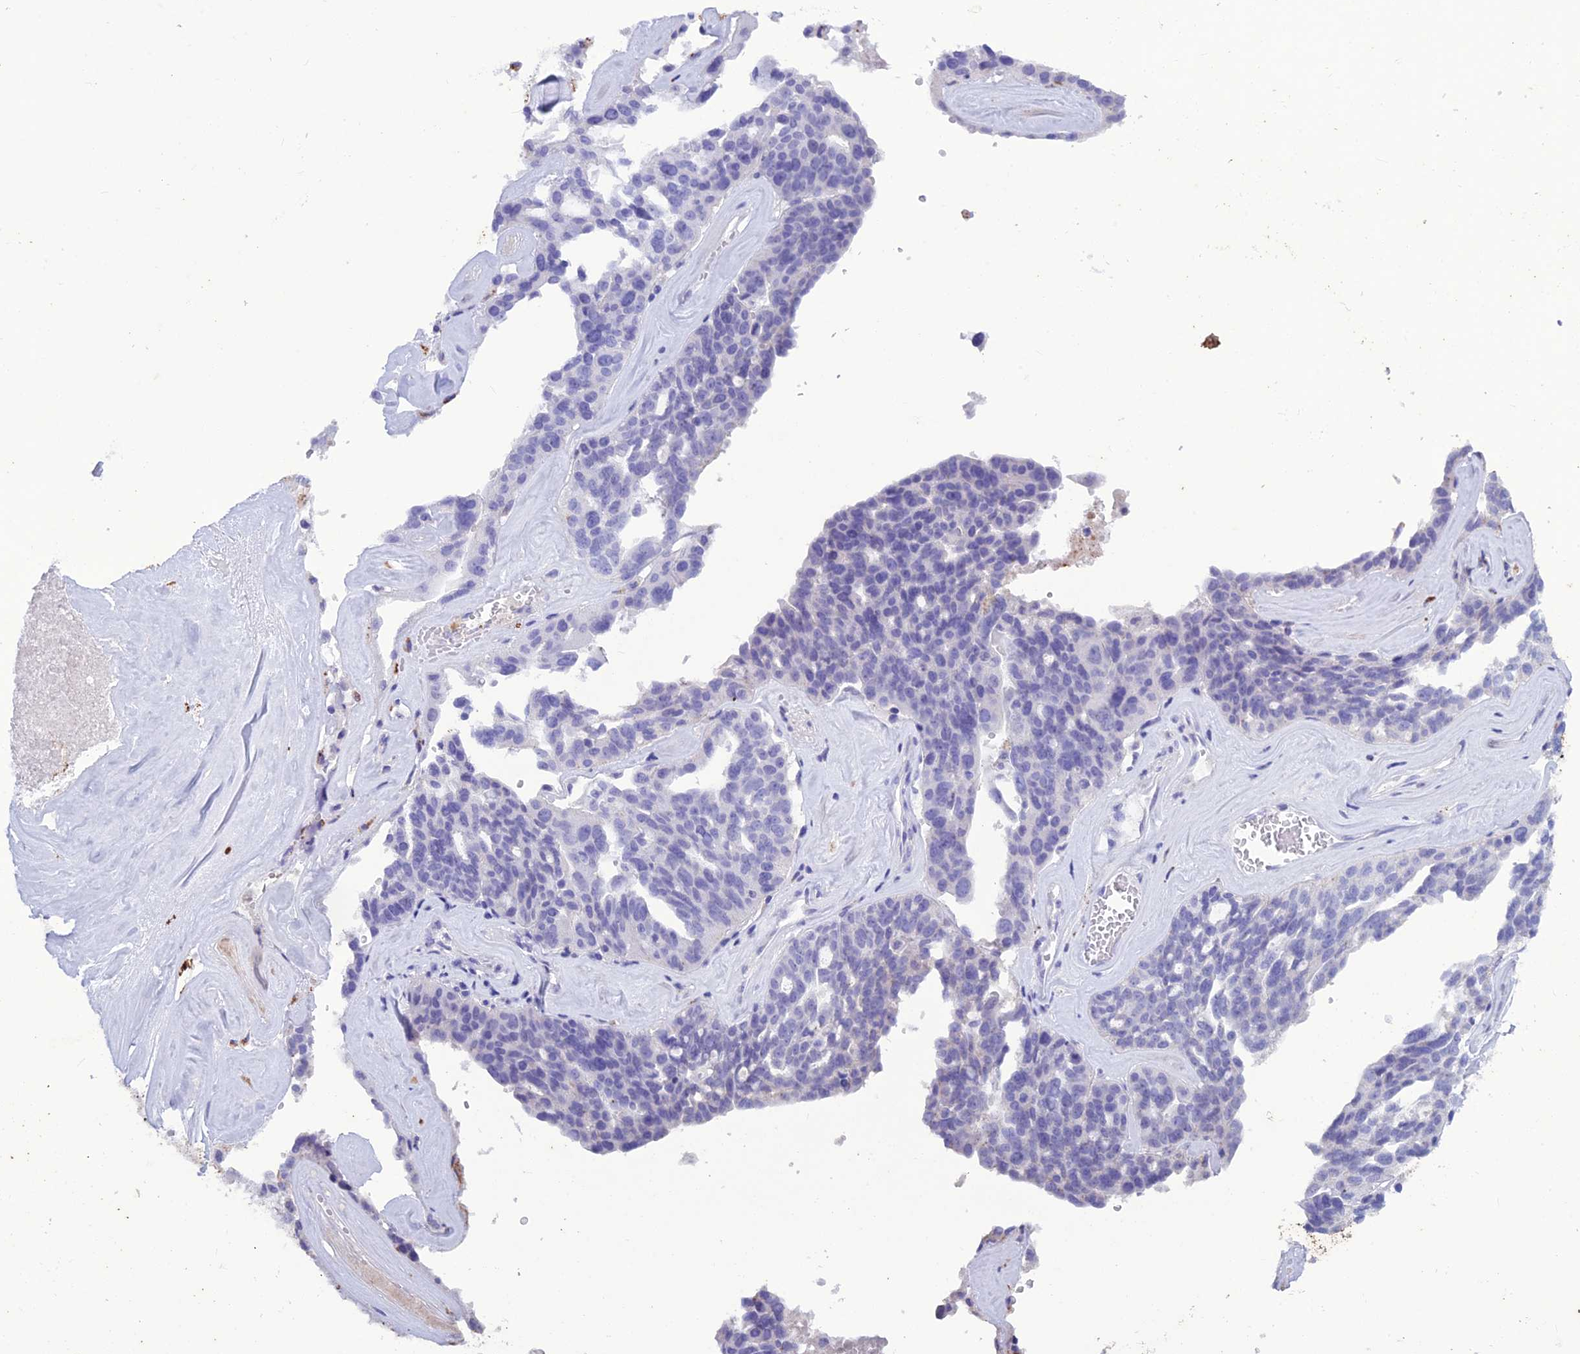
{"staining": {"intensity": "negative", "quantity": "none", "location": "none"}, "tissue": "ovarian cancer", "cell_type": "Tumor cells", "image_type": "cancer", "snomed": [{"axis": "morphology", "description": "Cystadenocarcinoma, serous, NOS"}, {"axis": "topography", "description": "Ovary"}], "caption": "This is an immunohistochemistry (IHC) histopathology image of human ovarian cancer. There is no positivity in tumor cells.", "gene": "IFT172", "patient": {"sex": "female", "age": 59}}